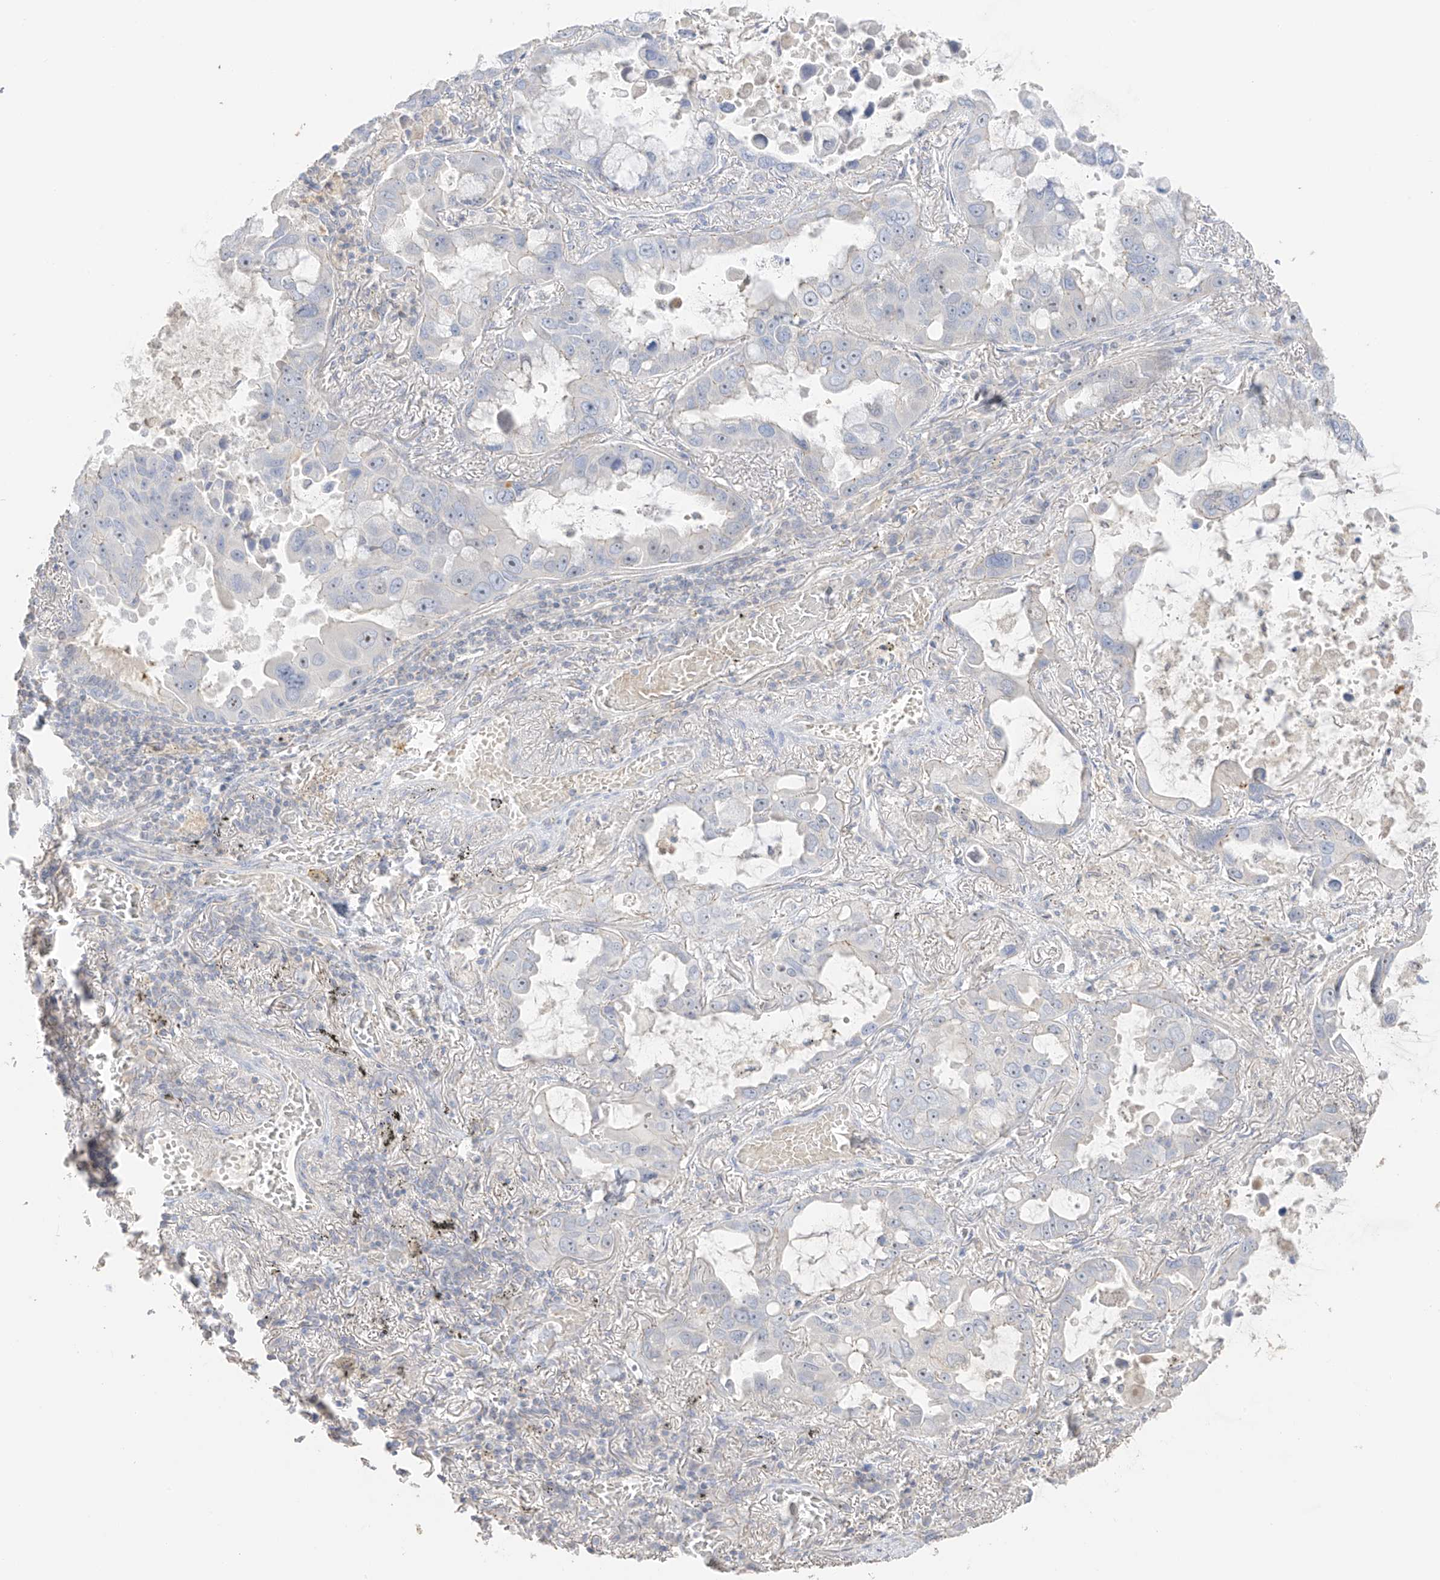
{"staining": {"intensity": "weak", "quantity": "<25%", "location": "nuclear"}, "tissue": "lung cancer", "cell_type": "Tumor cells", "image_type": "cancer", "snomed": [{"axis": "morphology", "description": "Adenocarcinoma, NOS"}, {"axis": "topography", "description": "Lung"}], "caption": "An immunohistochemistry (IHC) micrograph of lung cancer is shown. There is no staining in tumor cells of lung cancer. Brightfield microscopy of immunohistochemistry stained with DAB (brown) and hematoxylin (blue), captured at high magnification.", "gene": "ZBTB41", "patient": {"sex": "male", "age": 64}}